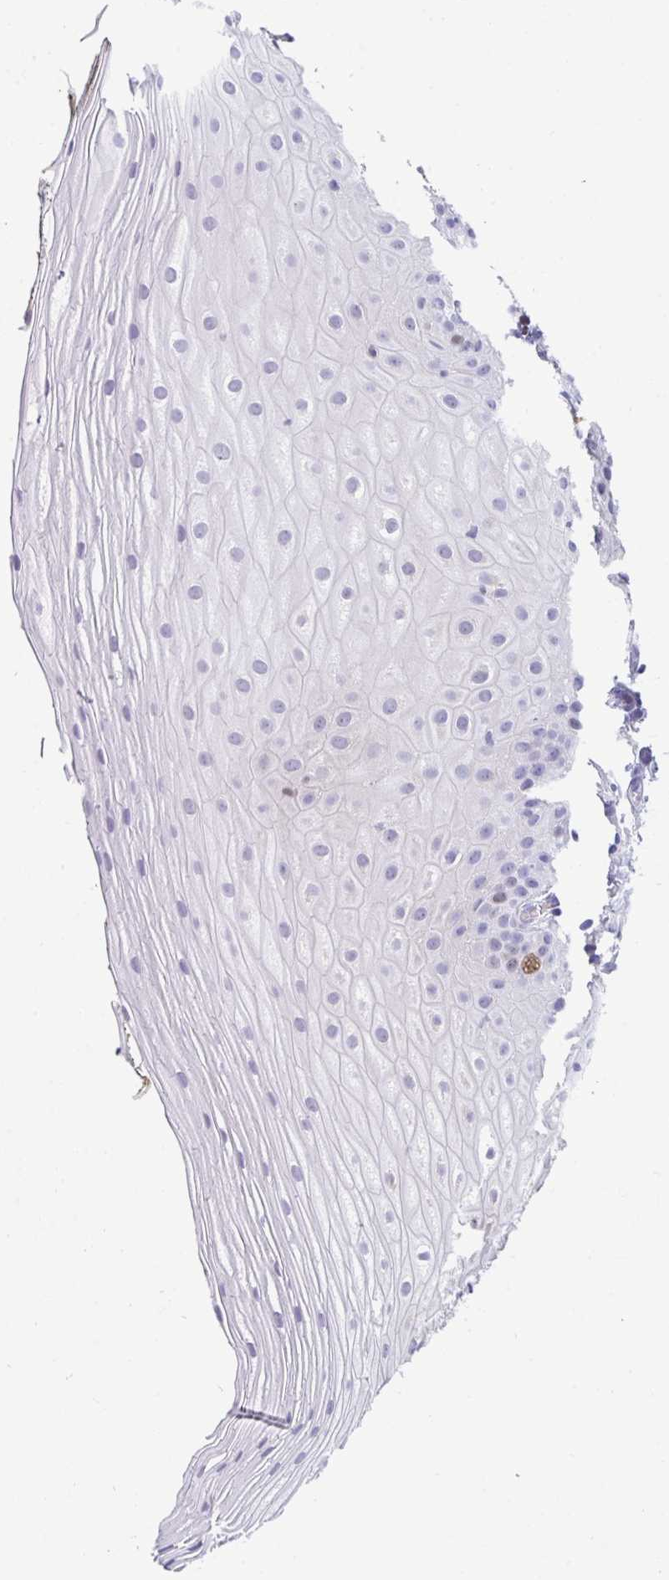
{"staining": {"intensity": "moderate", "quantity": "<25%", "location": "nuclear"}, "tissue": "oral mucosa", "cell_type": "Squamous epithelial cells", "image_type": "normal", "snomed": [{"axis": "morphology", "description": "Normal tissue, NOS"}, {"axis": "topography", "description": "Oral tissue"}], "caption": "DAB (3,3'-diaminobenzidine) immunohistochemical staining of unremarkable oral mucosa shows moderate nuclear protein staining in approximately <25% of squamous epithelial cells.", "gene": "SUZ12", "patient": {"sex": "male", "age": 75}}